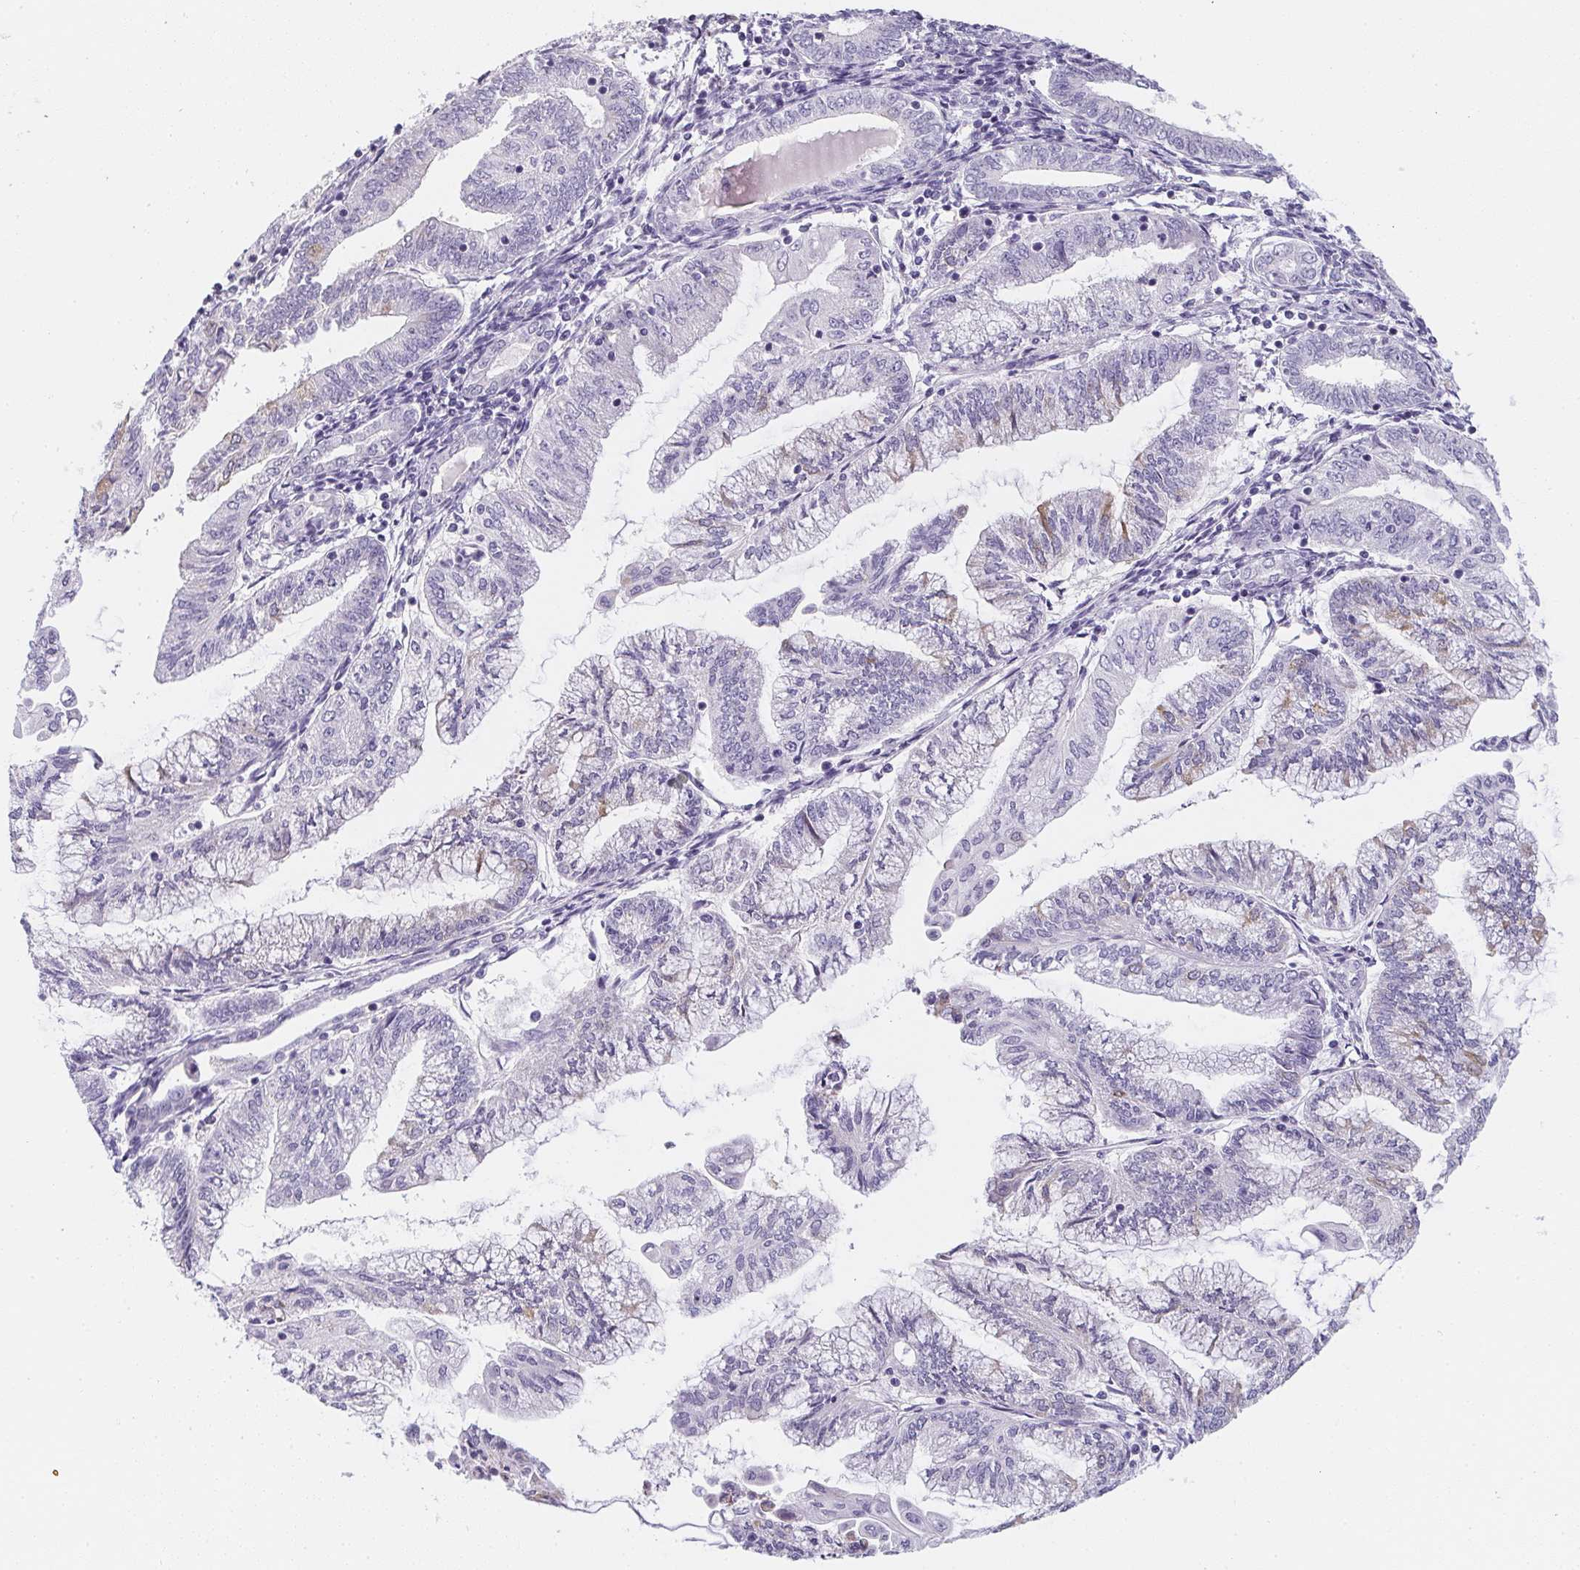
{"staining": {"intensity": "weak", "quantity": "<25%", "location": "cytoplasmic/membranous"}, "tissue": "endometrial cancer", "cell_type": "Tumor cells", "image_type": "cancer", "snomed": [{"axis": "morphology", "description": "Adenocarcinoma, NOS"}, {"axis": "topography", "description": "Endometrium"}], "caption": "The micrograph displays no significant positivity in tumor cells of endometrial cancer (adenocarcinoma).", "gene": "MAP1A", "patient": {"sex": "female", "age": 55}}